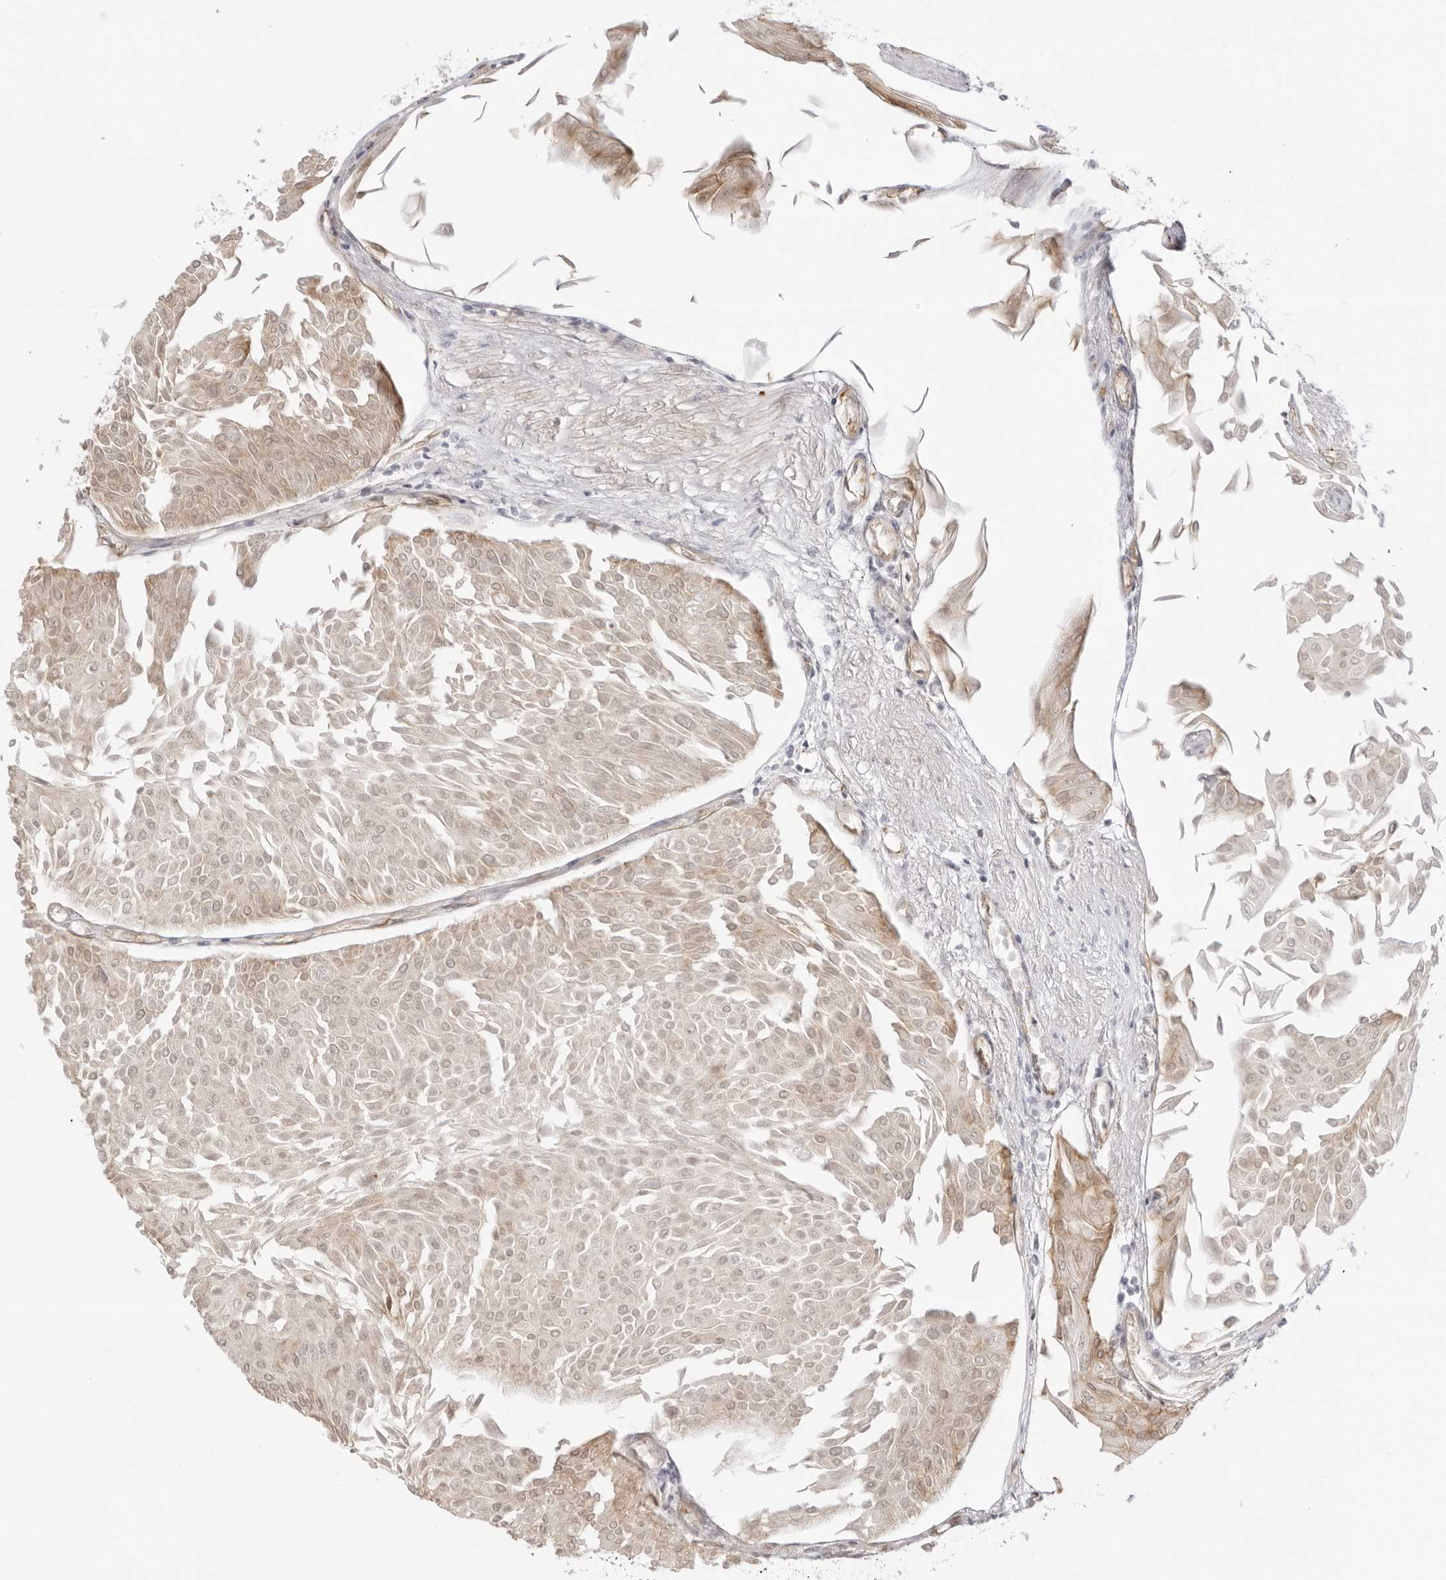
{"staining": {"intensity": "moderate", "quantity": "<25%", "location": "cytoplasmic/membranous"}, "tissue": "urothelial cancer", "cell_type": "Tumor cells", "image_type": "cancer", "snomed": [{"axis": "morphology", "description": "Urothelial carcinoma, Low grade"}, {"axis": "topography", "description": "Urinary bladder"}], "caption": "Human urothelial carcinoma (low-grade) stained with a protein marker displays moderate staining in tumor cells.", "gene": "TRAPPC3", "patient": {"sex": "male", "age": 67}}